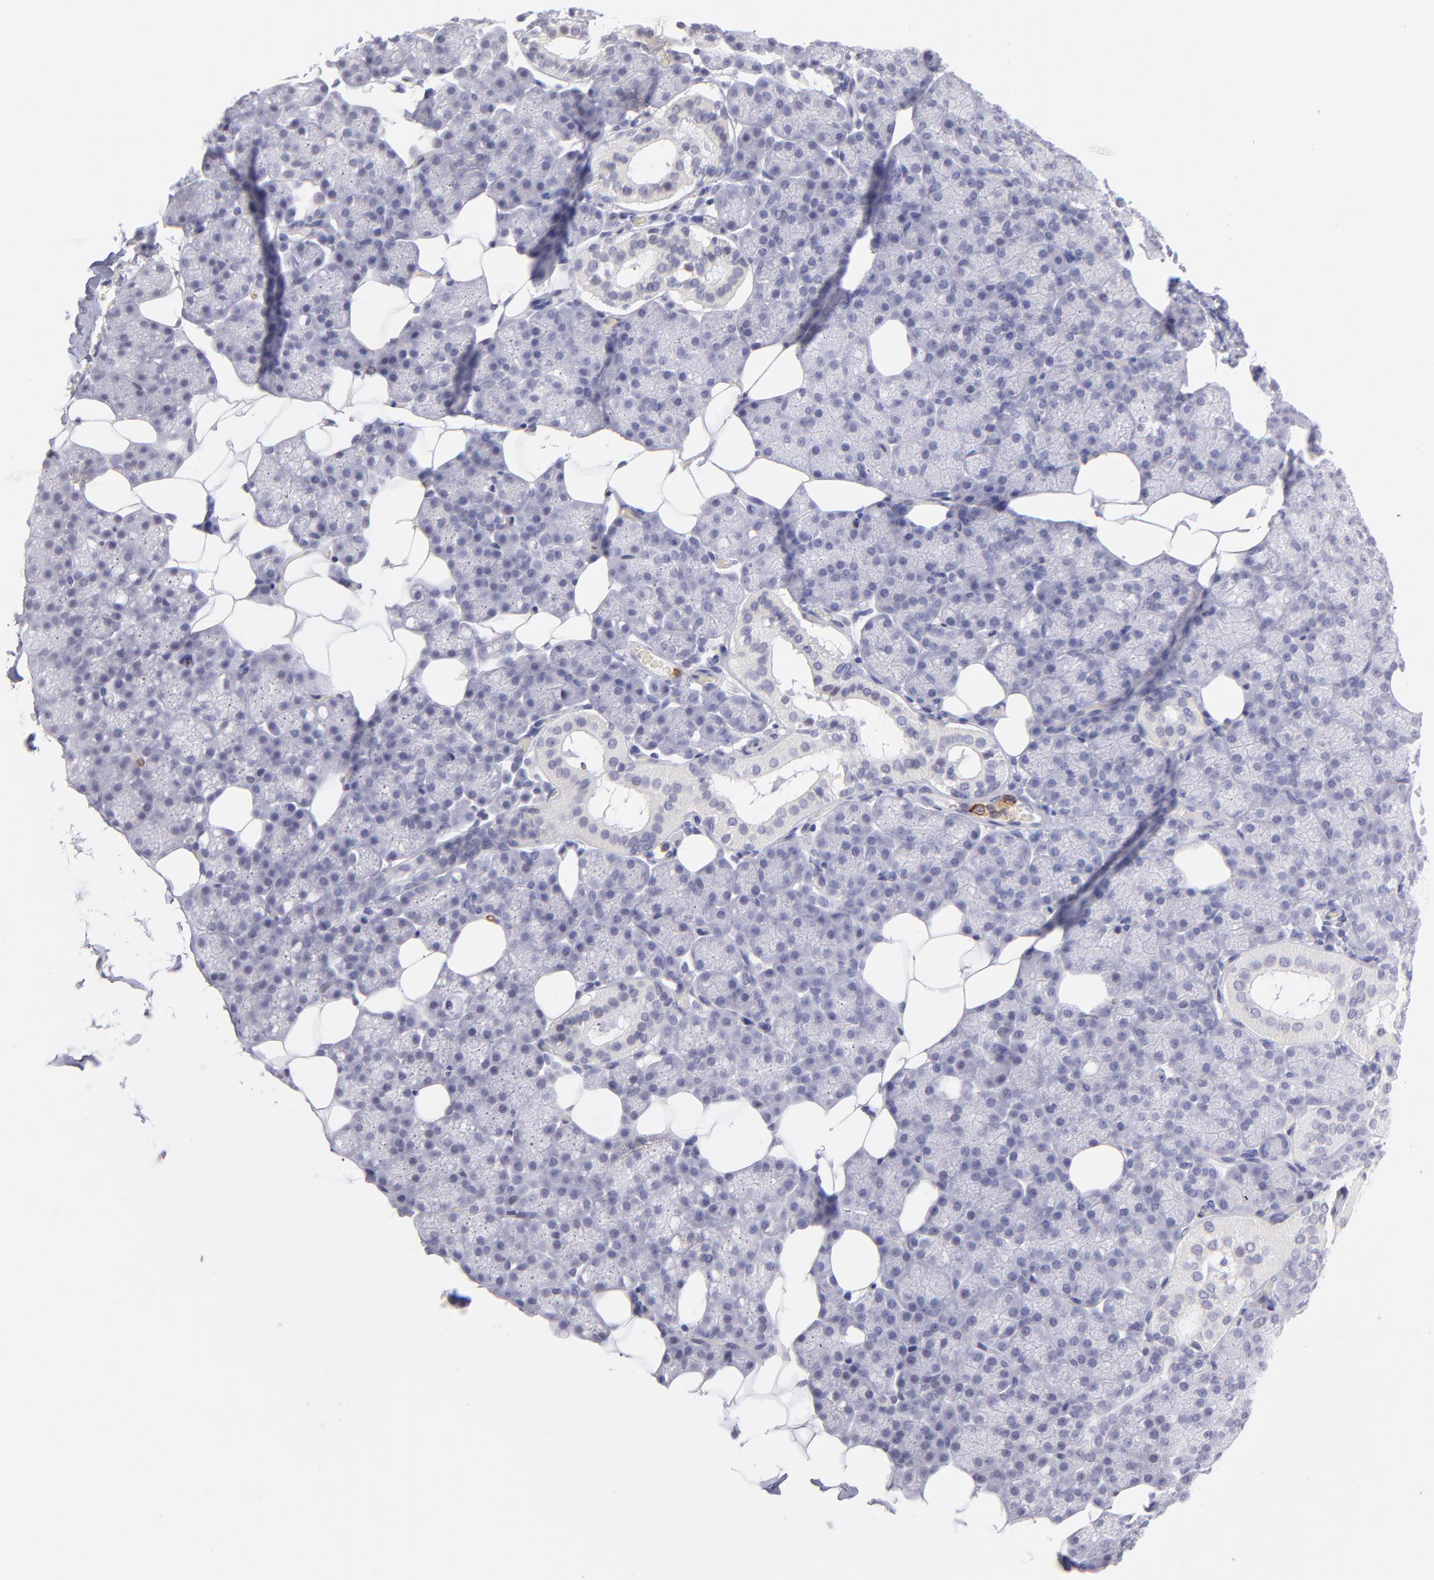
{"staining": {"intensity": "negative", "quantity": "none", "location": "none"}, "tissue": "salivary gland", "cell_type": "Glandular cells", "image_type": "normal", "snomed": [{"axis": "morphology", "description": "Normal tissue, NOS"}, {"axis": "topography", "description": "Lymph node"}, {"axis": "topography", "description": "Salivary gland"}], "caption": "A micrograph of salivary gland stained for a protein demonstrates no brown staining in glandular cells.", "gene": "LTB4R", "patient": {"sex": "male", "age": 8}}